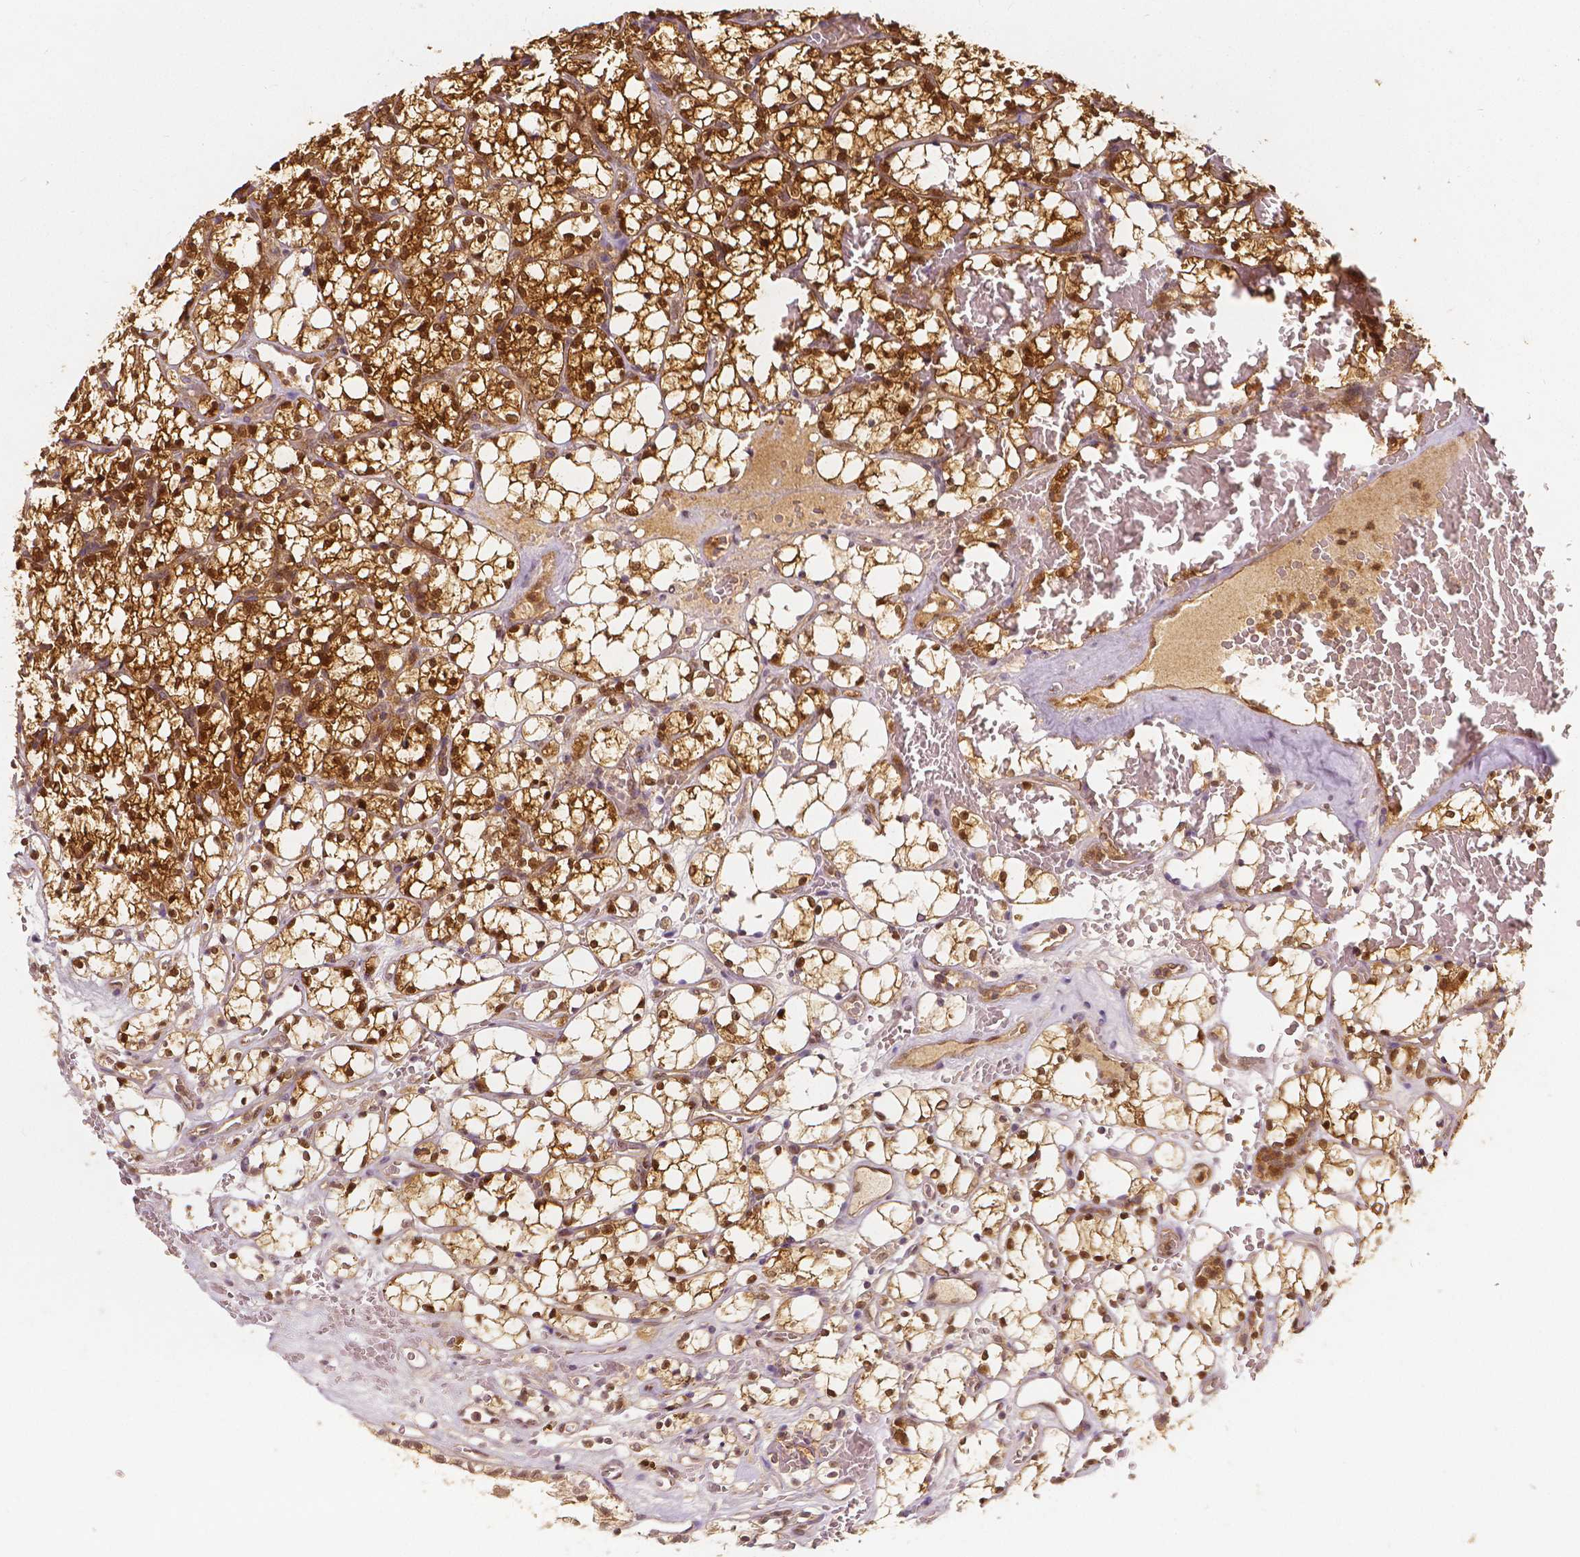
{"staining": {"intensity": "strong", "quantity": ">75%", "location": "cytoplasmic/membranous,nuclear"}, "tissue": "renal cancer", "cell_type": "Tumor cells", "image_type": "cancer", "snomed": [{"axis": "morphology", "description": "Adenocarcinoma, NOS"}, {"axis": "topography", "description": "Kidney"}], "caption": "High-power microscopy captured an immunohistochemistry (IHC) photomicrograph of adenocarcinoma (renal), revealing strong cytoplasmic/membranous and nuclear positivity in approximately >75% of tumor cells.", "gene": "NAPRT", "patient": {"sex": "female", "age": 69}}